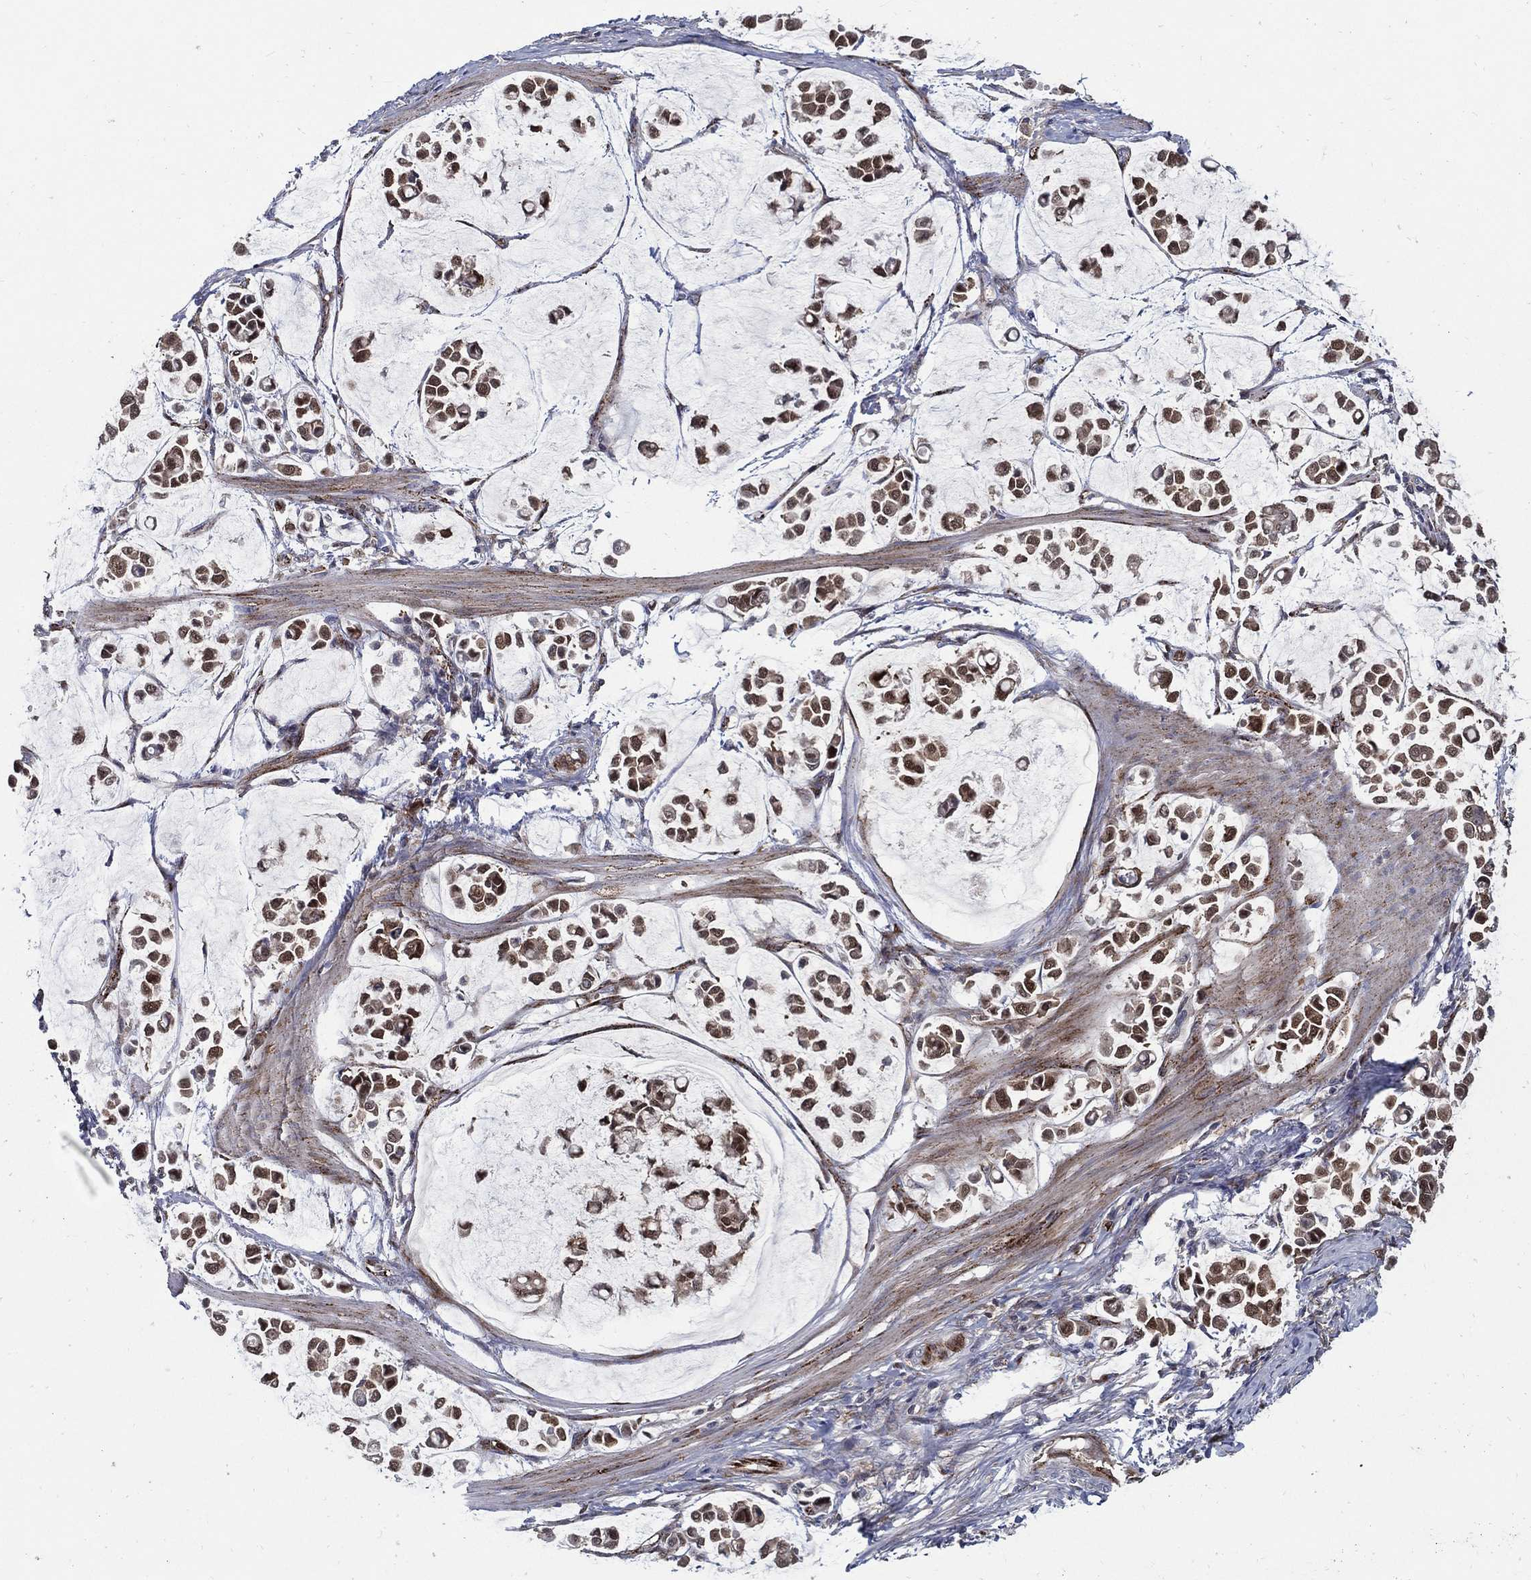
{"staining": {"intensity": "moderate", "quantity": ">75%", "location": "cytoplasmic/membranous"}, "tissue": "stomach cancer", "cell_type": "Tumor cells", "image_type": "cancer", "snomed": [{"axis": "morphology", "description": "Adenocarcinoma, NOS"}, {"axis": "topography", "description": "Stomach"}], "caption": "Immunohistochemistry (DAB) staining of human adenocarcinoma (stomach) shows moderate cytoplasmic/membranous protein expression in approximately >75% of tumor cells. (DAB (3,3'-diaminobenzidine) = brown stain, brightfield microscopy at high magnification).", "gene": "ARHGAP11A", "patient": {"sex": "male", "age": 82}}